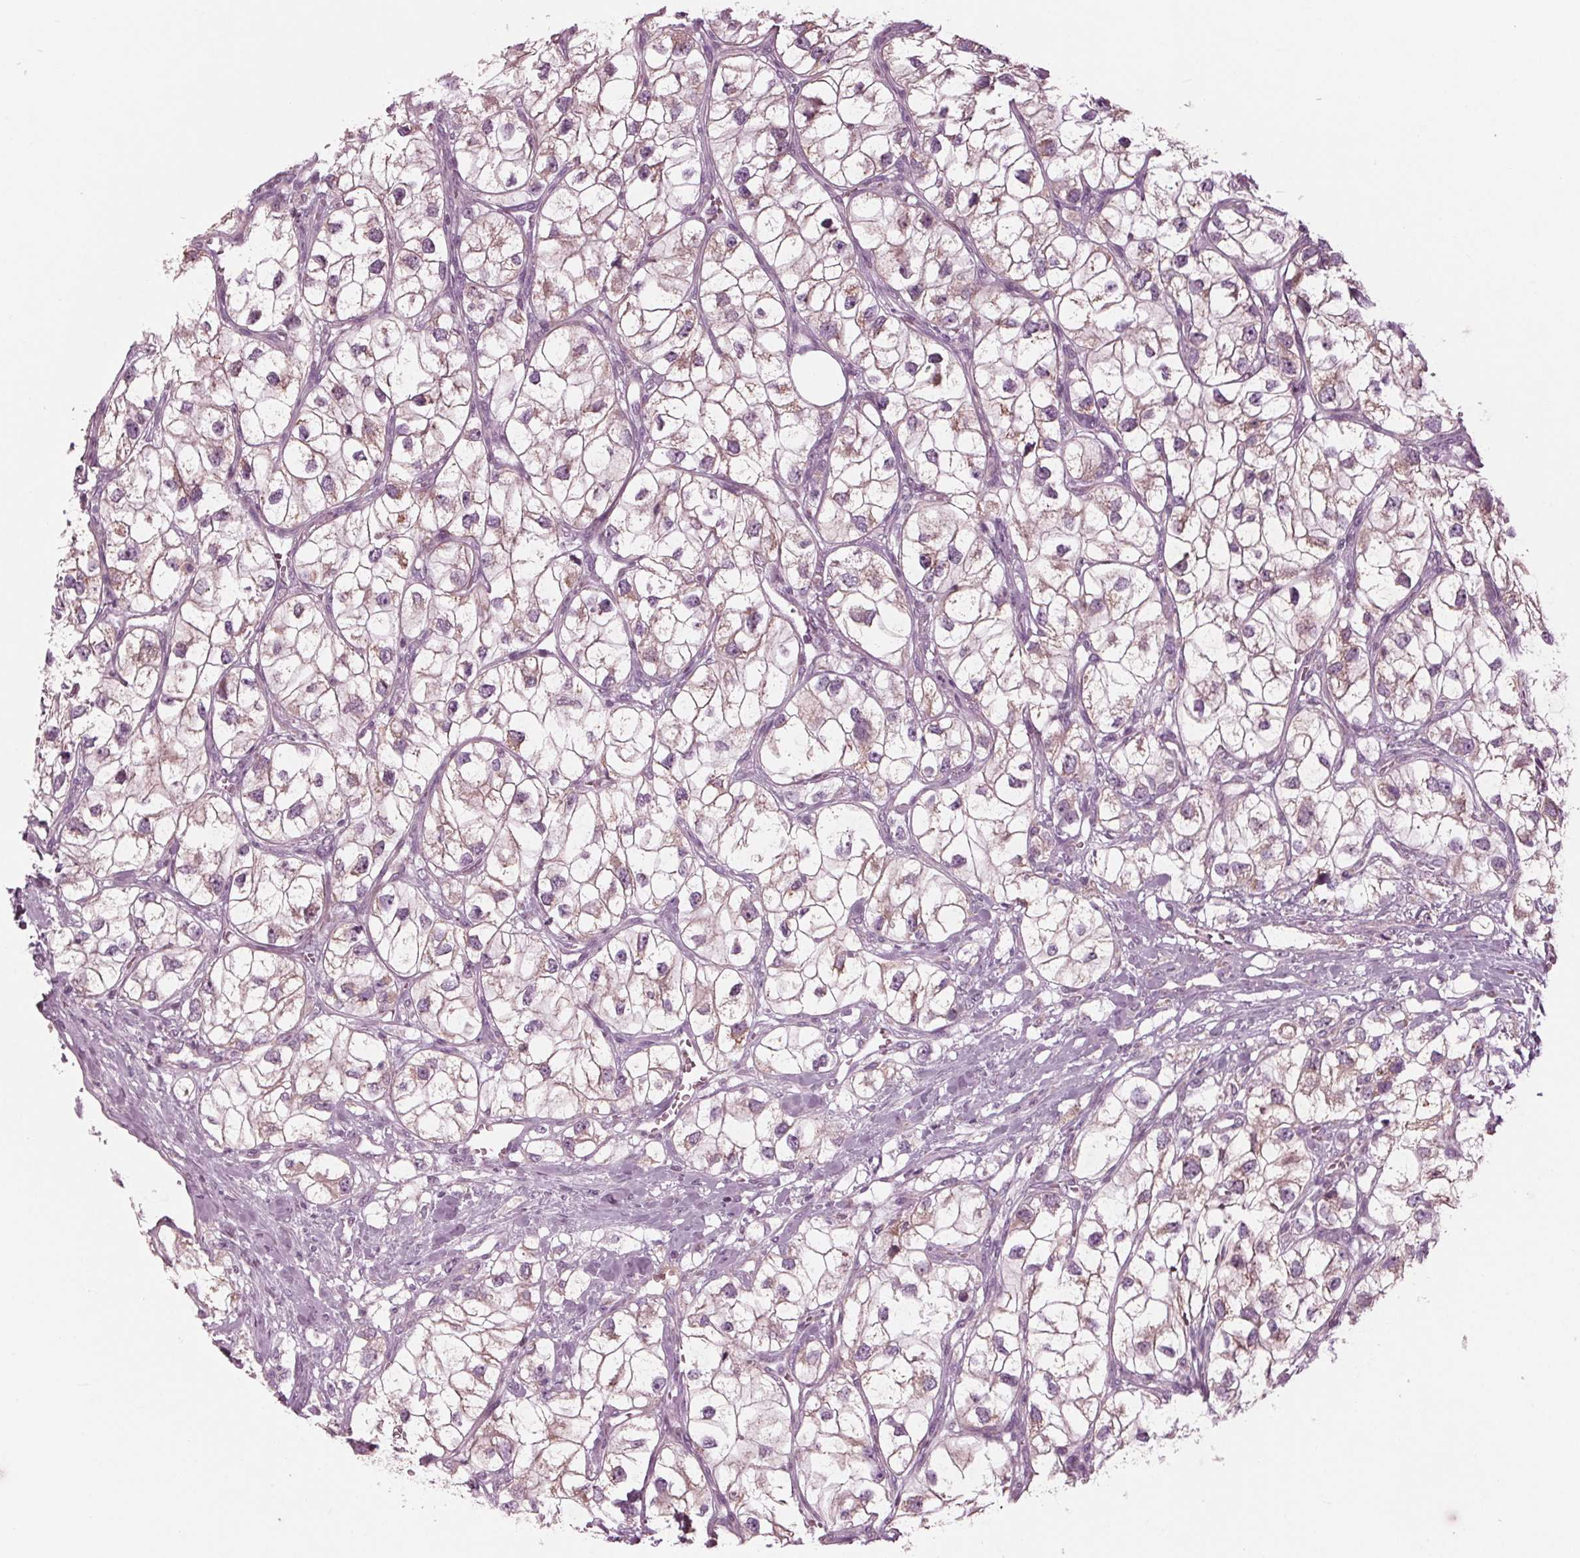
{"staining": {"intensity": "weak", "quantity": "<25%", "location": "cytoplasmic/membranous"}, "tissue": "renal cancer", "cell_type": "Tumor cells", "image_type": "cancer", "snomed": [{"axis": "morphology", "description": "Adenocarcinoma, NOS"}, {"axis": "topography", "description": "Kidney"}], "caption": "Human renal adenocarcinoma stained for a protein using immunohistochemistry (IHC) displays no positivity in tumor cells.", "gene": "CLN6", "patient": {"sex": "male", "age": 59}}